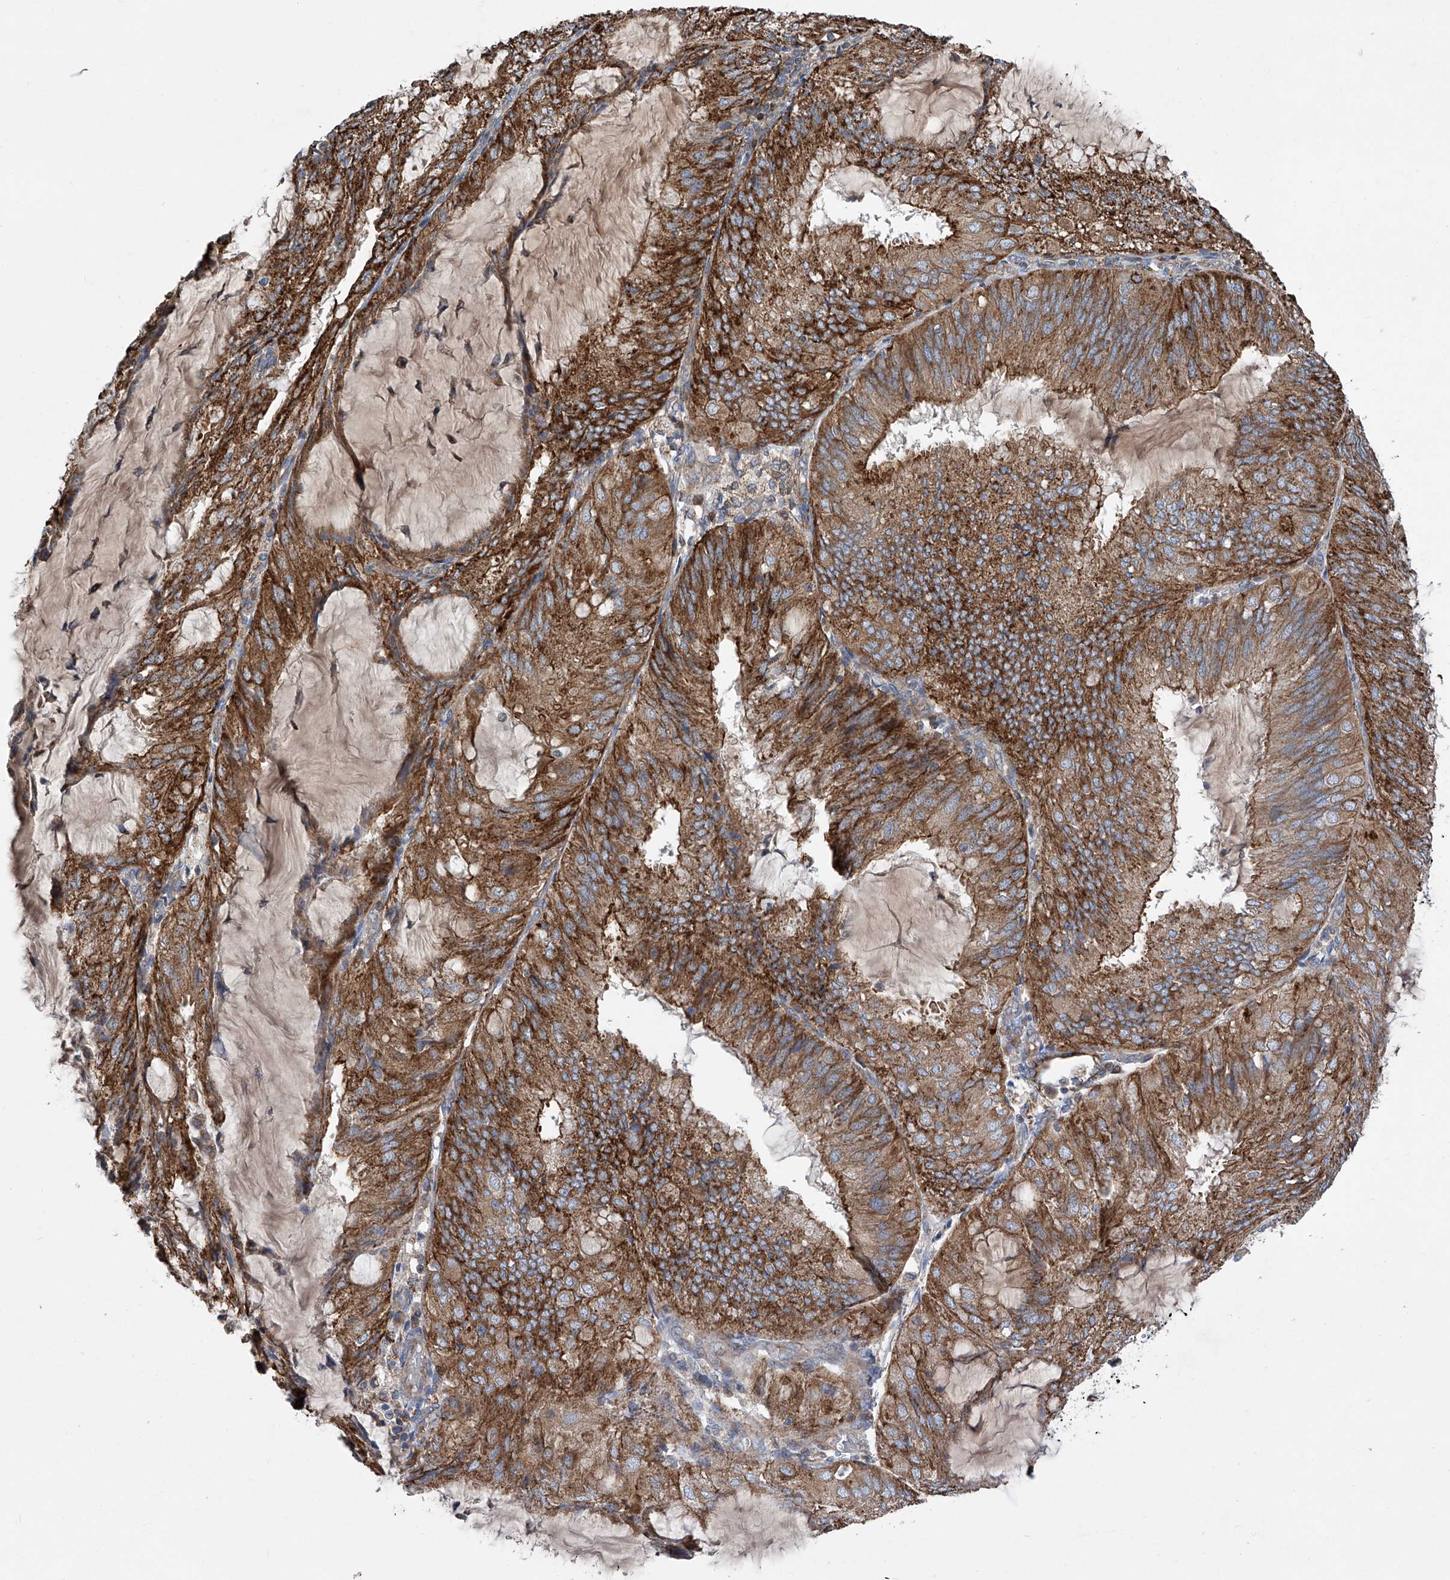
{"staining": {"intensity": "strong", "quantity": ">75%", "location": "cytoplasmic/membranous"}, "tissue": "endometrial cancer", "cell_type": "Tumor cells", "image_type": "cancer", "snomed": [{"axis": "morphology", "description": "Adenocarcinoma, NOS"}, {"axis": "topography", "description": "Endometrium"}], "caption": "The micrograph exhibits staining of endometrial adenocarcinoma, revealing strong cytoplasmic/membranous protein positivity (brown color) within tumor cells.", "gene": "ASCC3", "patient": {"sex": "female", "age": 81}}